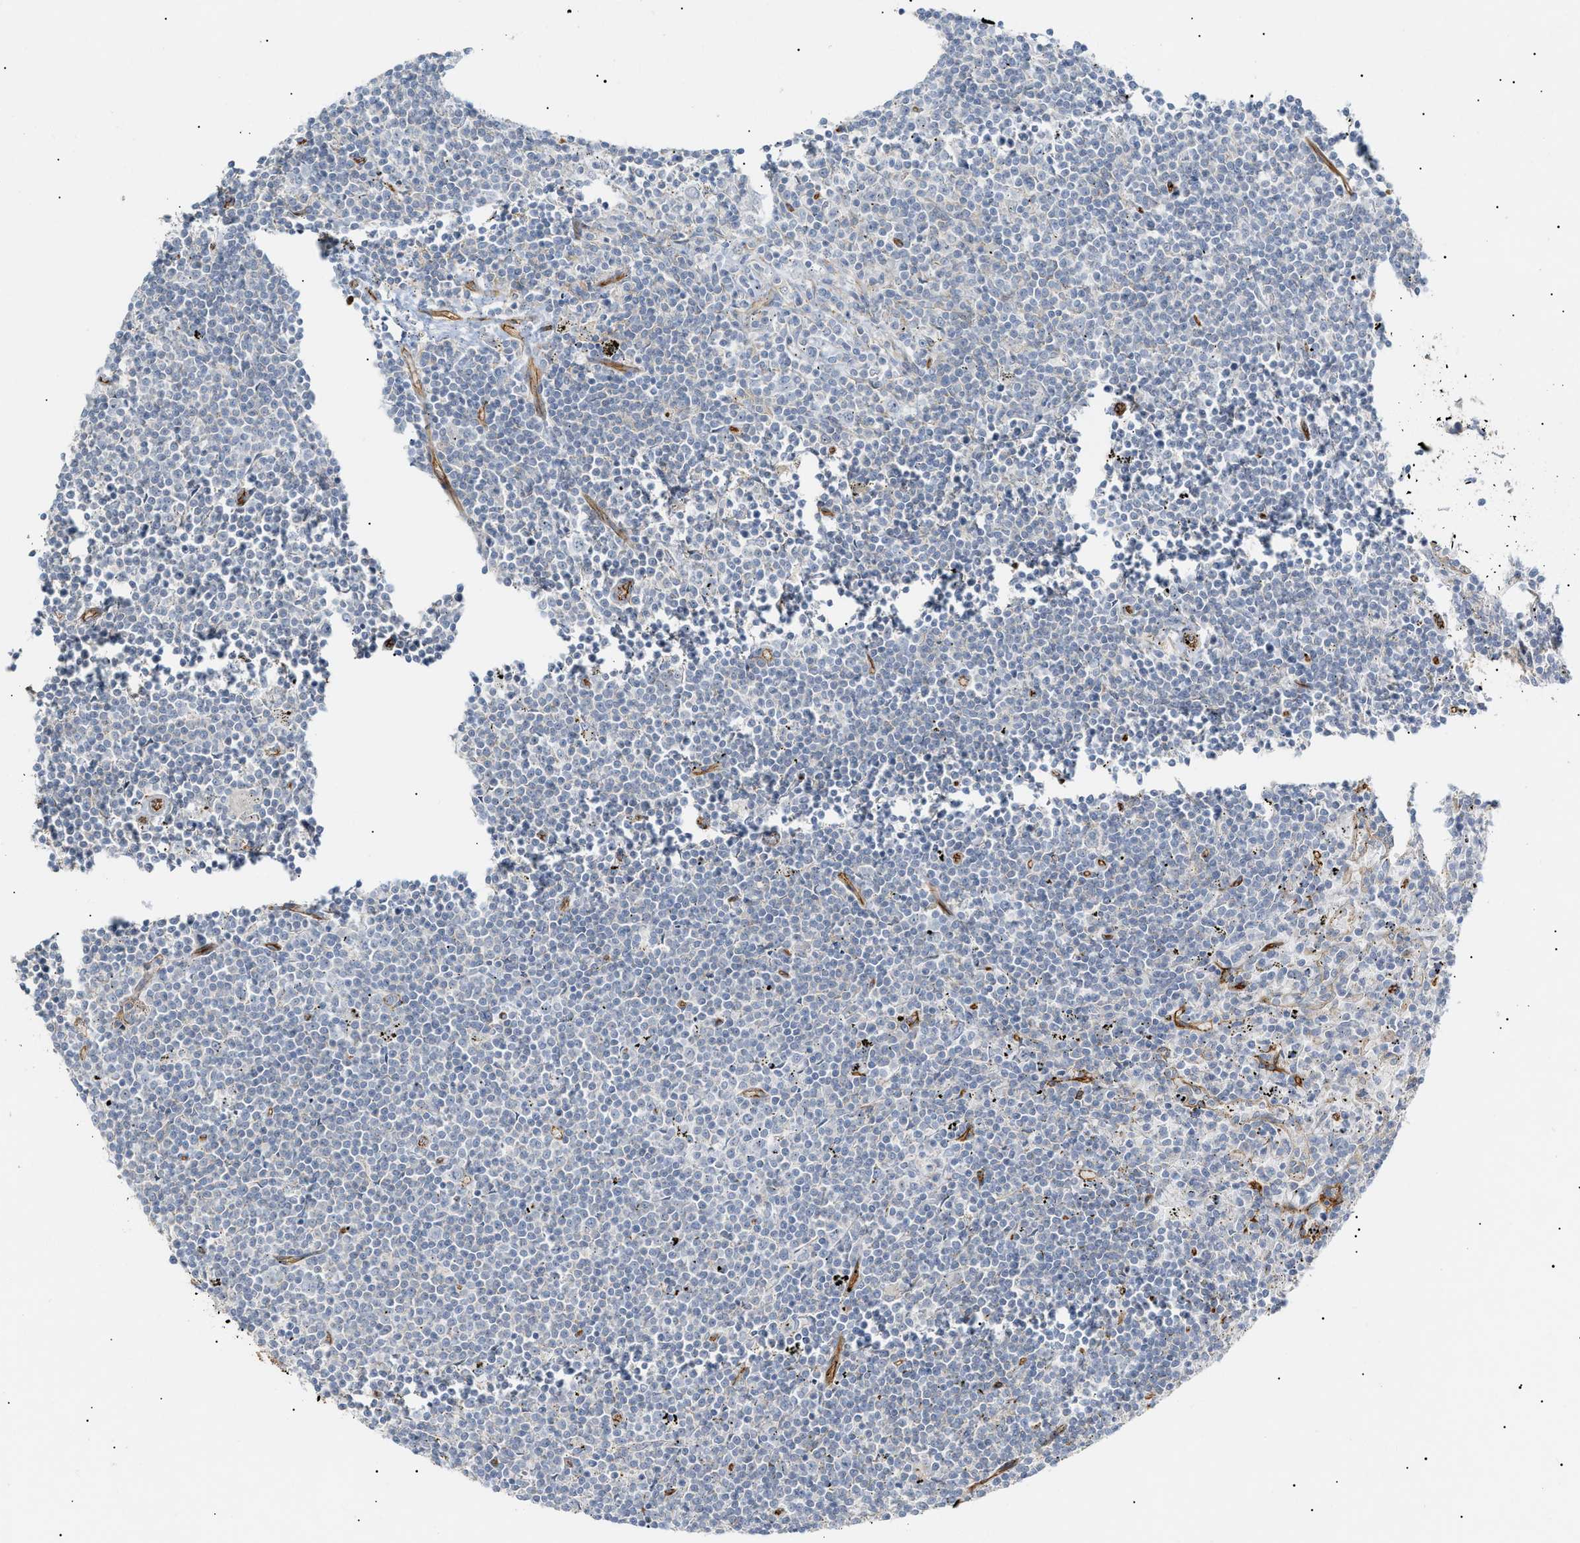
{"staining": {"intensity": "negative", "quantity": "none", "location": "none"}, "tissue": "lymphoma", "cell_type": "Tumor cells", "image_type": "cancer", "snomed": [{"axis": "morphology", "description": "Malignant lymphoma, non-Hodgkin's type, Low grade"}, {"axis": "topography", "description": "Spleen"}], "caption": "Tumor cells are negative for protein expression in human low-grade malignant lymphoma, non-Hodgkin's type.", "gene": "ZFHX2", "patient": {"sex": "male", "age": 76}}